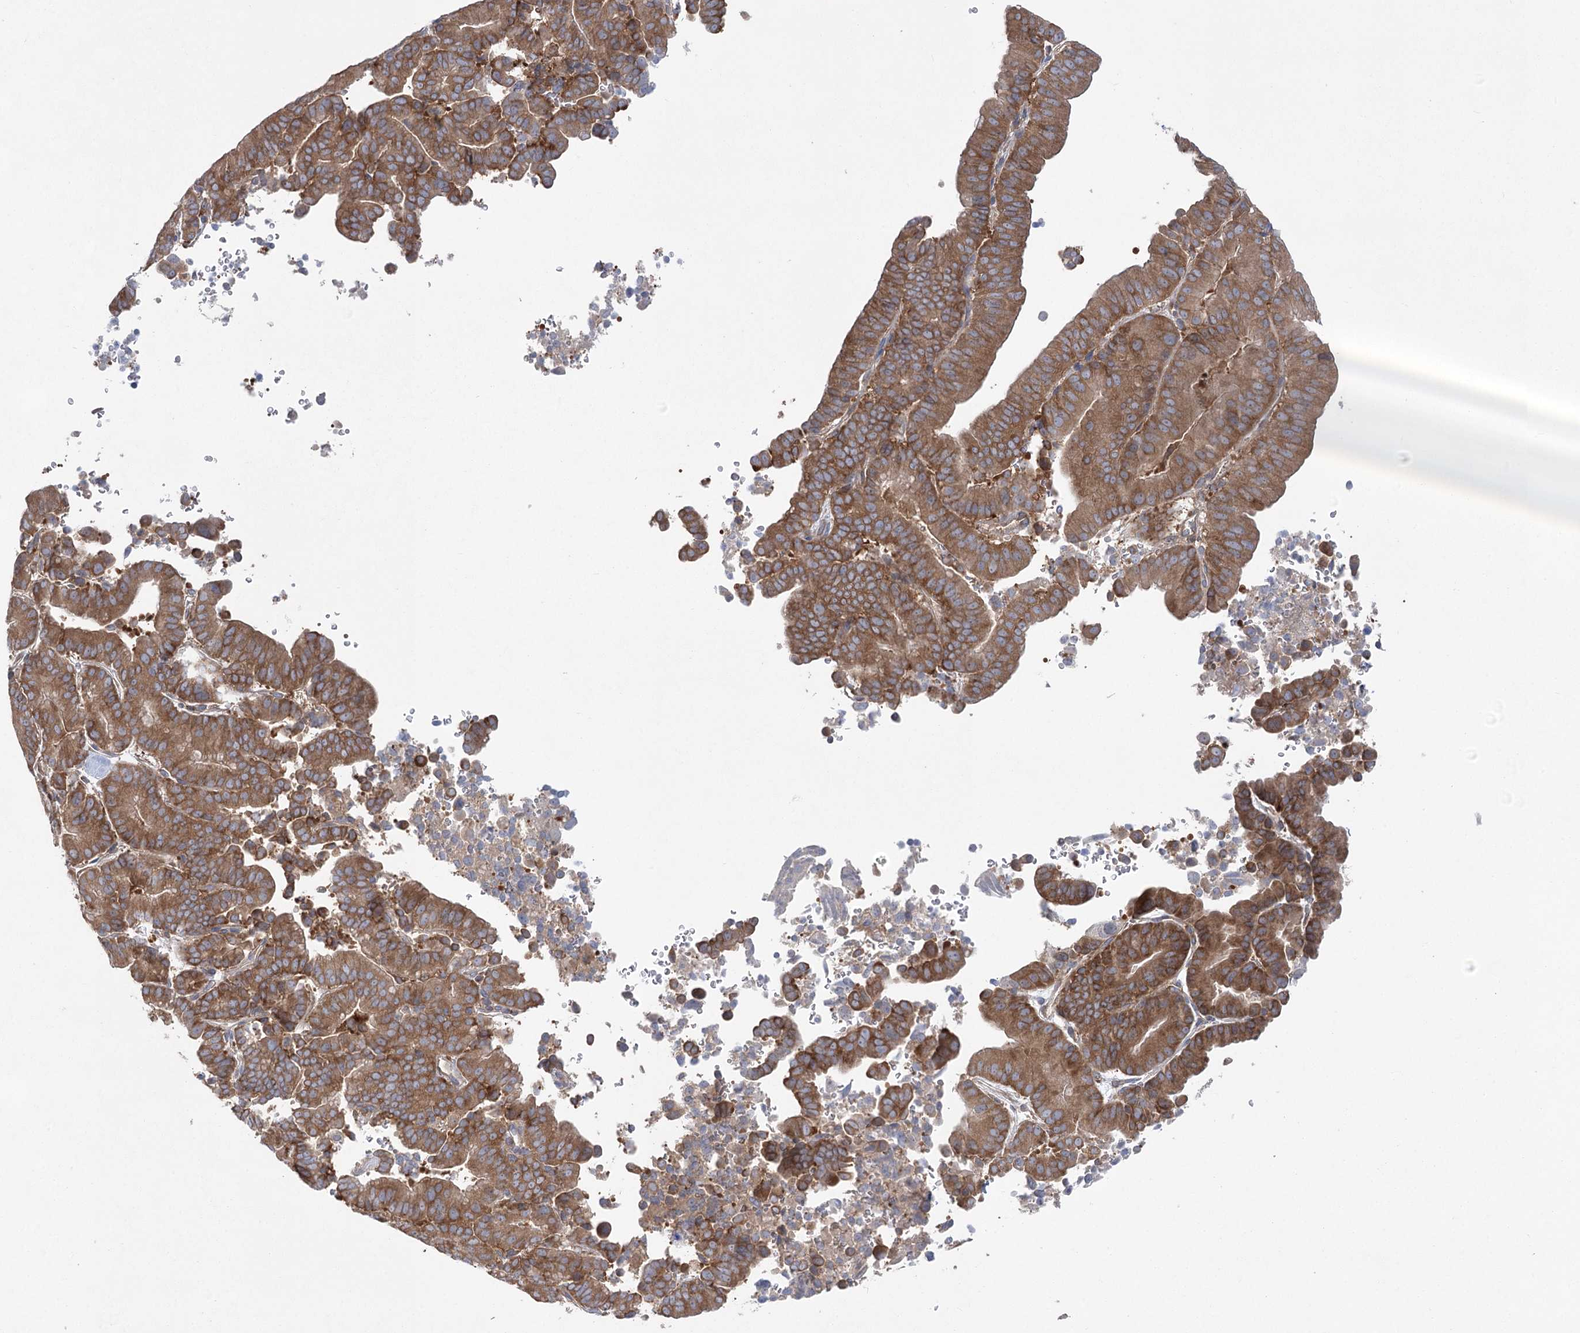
{"staining": {"intensity": "strong", "quantity": ">75%", "location": "cytoplasmic/membranous"}, "tissue": "liver cancer", "cell_type": "Tumor cells", "image_type": "cancer", "snomed": [{"axis": "morphology", "description": "Cholangiocarcinoma"}, {"axis": "topography", "description": "Liver"}], "caption": "Human liver cancer (cholangiocarcinoma) stained with a protein marker exhibits strong staining in tumor cells.", "gene": "EIF3A", "patient": {"sex": "female", "age": 75}}